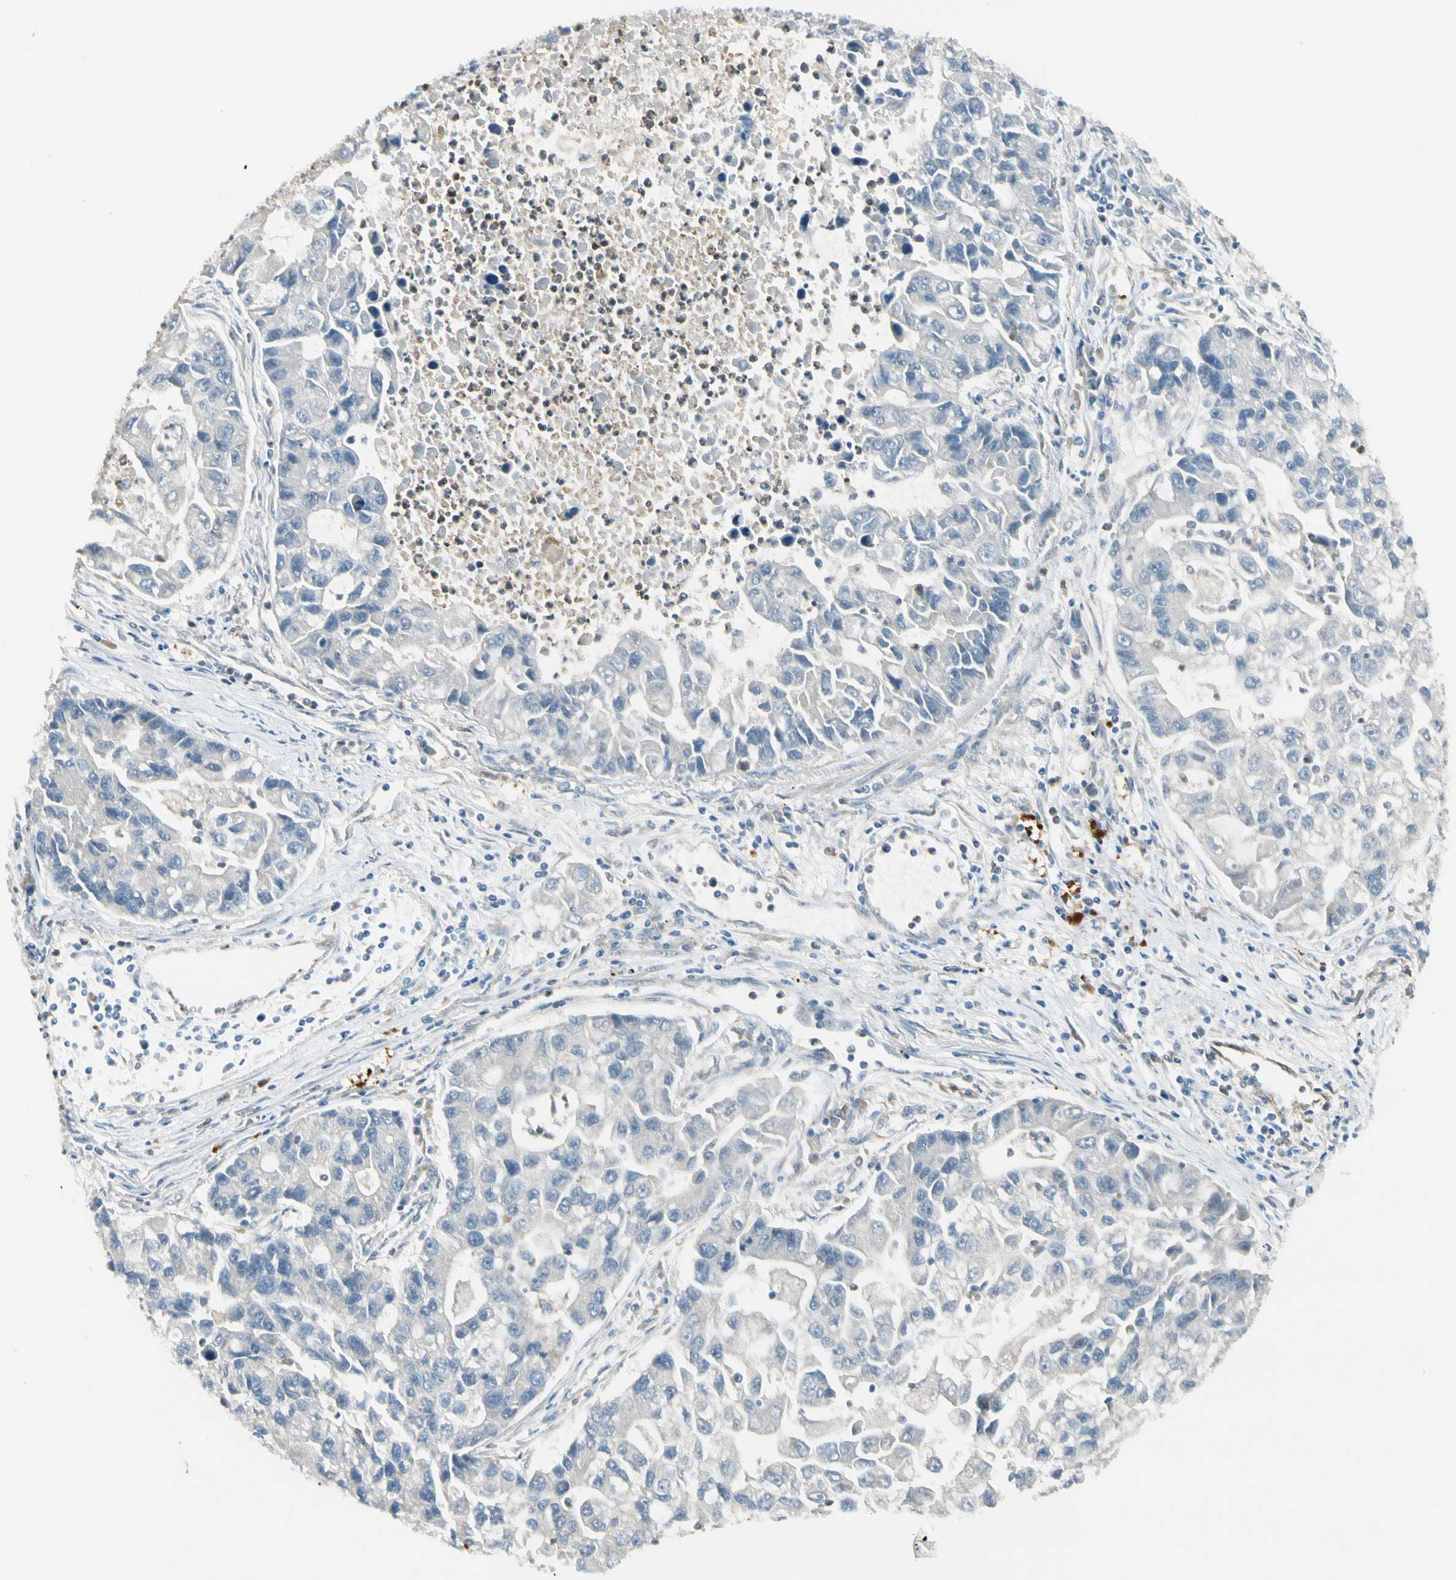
{"staining": {"intensity": "negative", "quantity": "none", "location": "none"}, "tissue": "lung cancer", "cell_type": "Tumor cells", "image_type": "cancer", "snomed": [{"axis": "morphology", "description": "Adenocarcinoma, NOS"}, {"axis": "topography", "description": "Lung"}], "caption": "Immunohistochemistry (IHC) image of lung cancer stained for a protein (brown), which exhibits no staining in tumor cells.", "gene": "LPCAT2", "patient": {"sex": "female", "age": 51}}